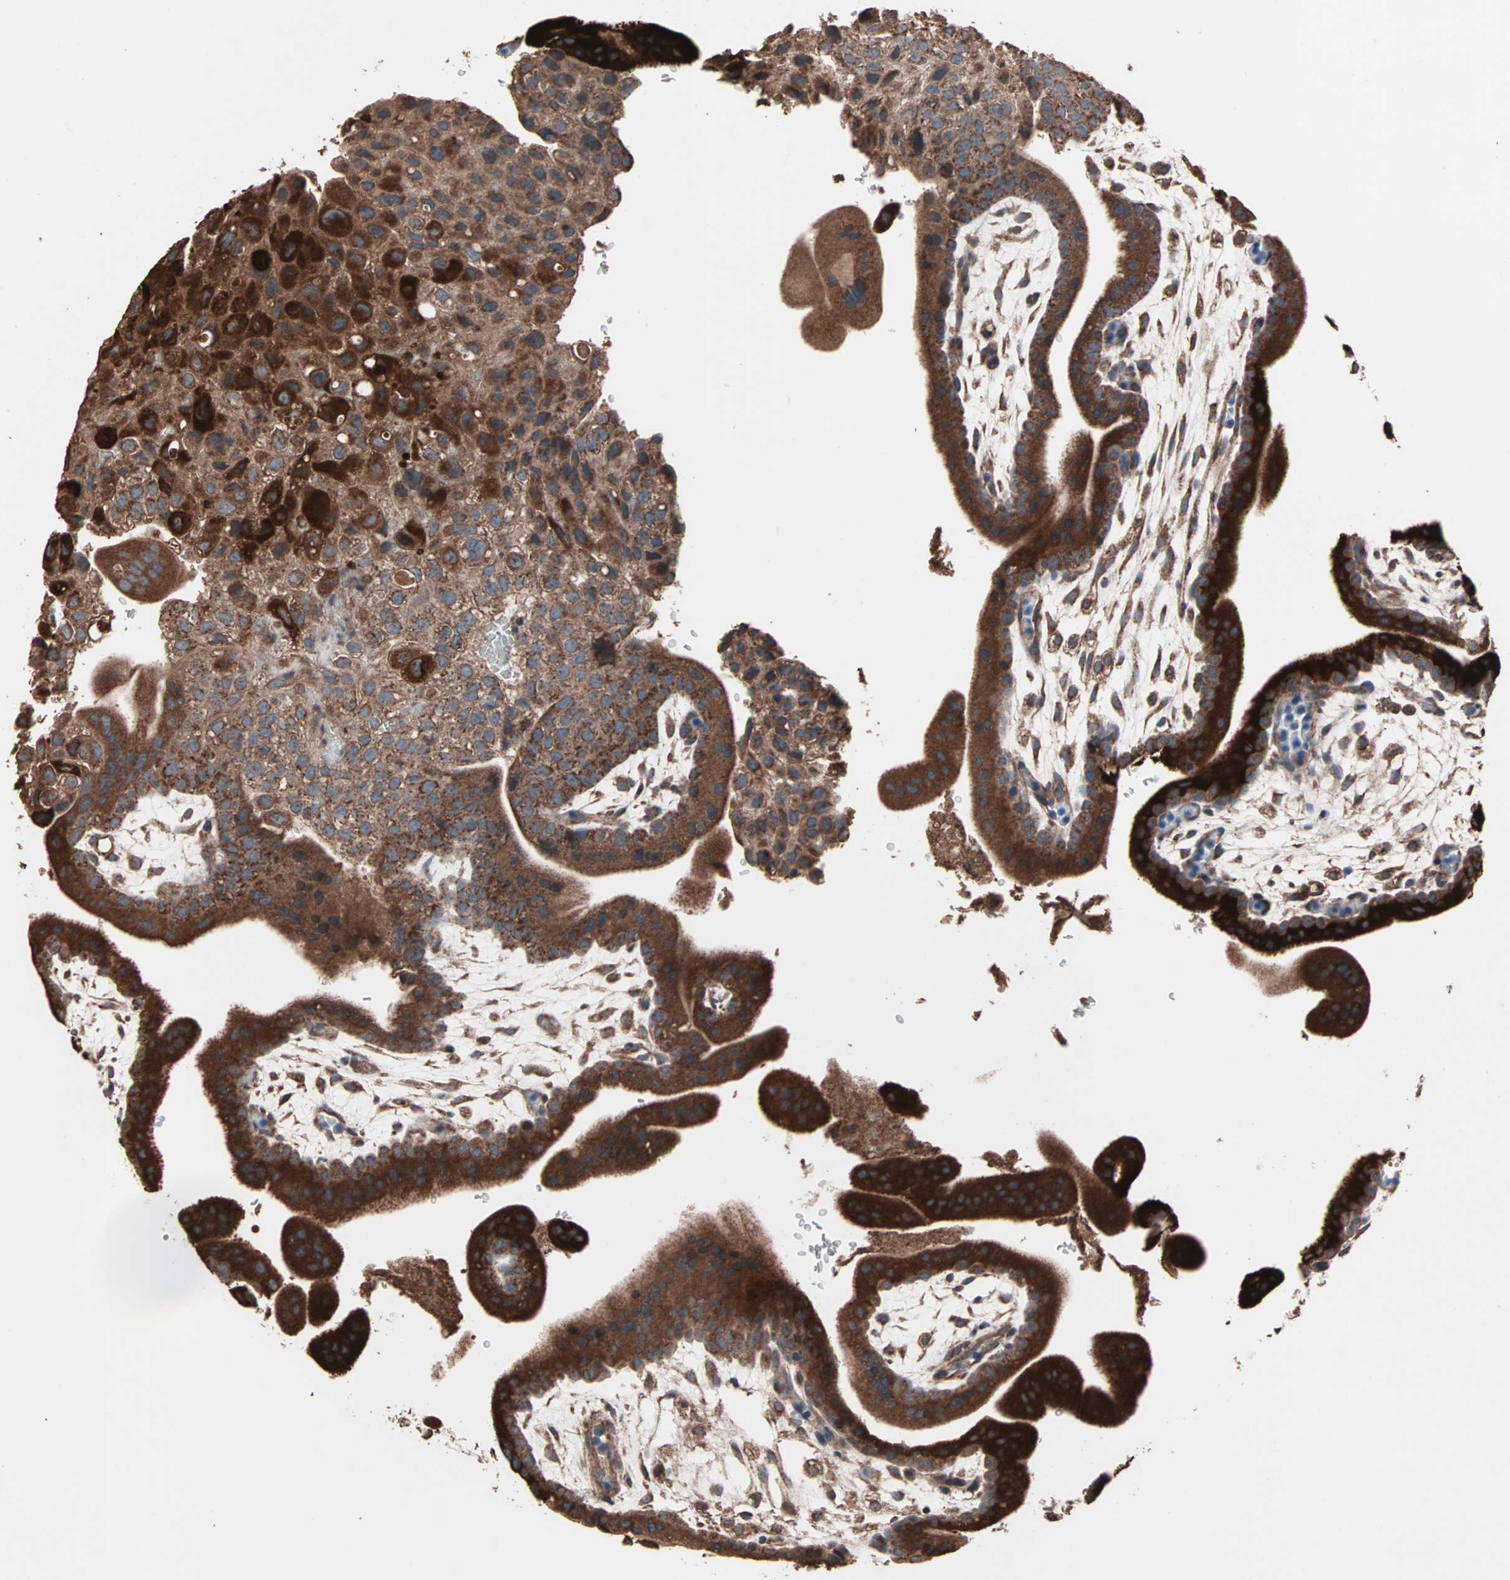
{"staining": {"intensity": "strong", "quantity": ">75%", "location": "cytoplasmic/membranous"}, "tissue": "placenta", "cell_type": "Decidual cells", "image_type": "normal", "snomed": [{"axis": "morphology", "description": "Normal tissue, NOS"}, {"axis": "topography", "description": "Placenta"}], "caption": "Immunohistochemical staining of benign placenta shows >75% levels of strong cytoplasmic/membranous protein staining in approximately >75% of decidual cells. The protein is shown in brown color, while the nuclei are stained blue.", "gene": "MRPL2", "patient": {"sex": "female", "age": 35}}